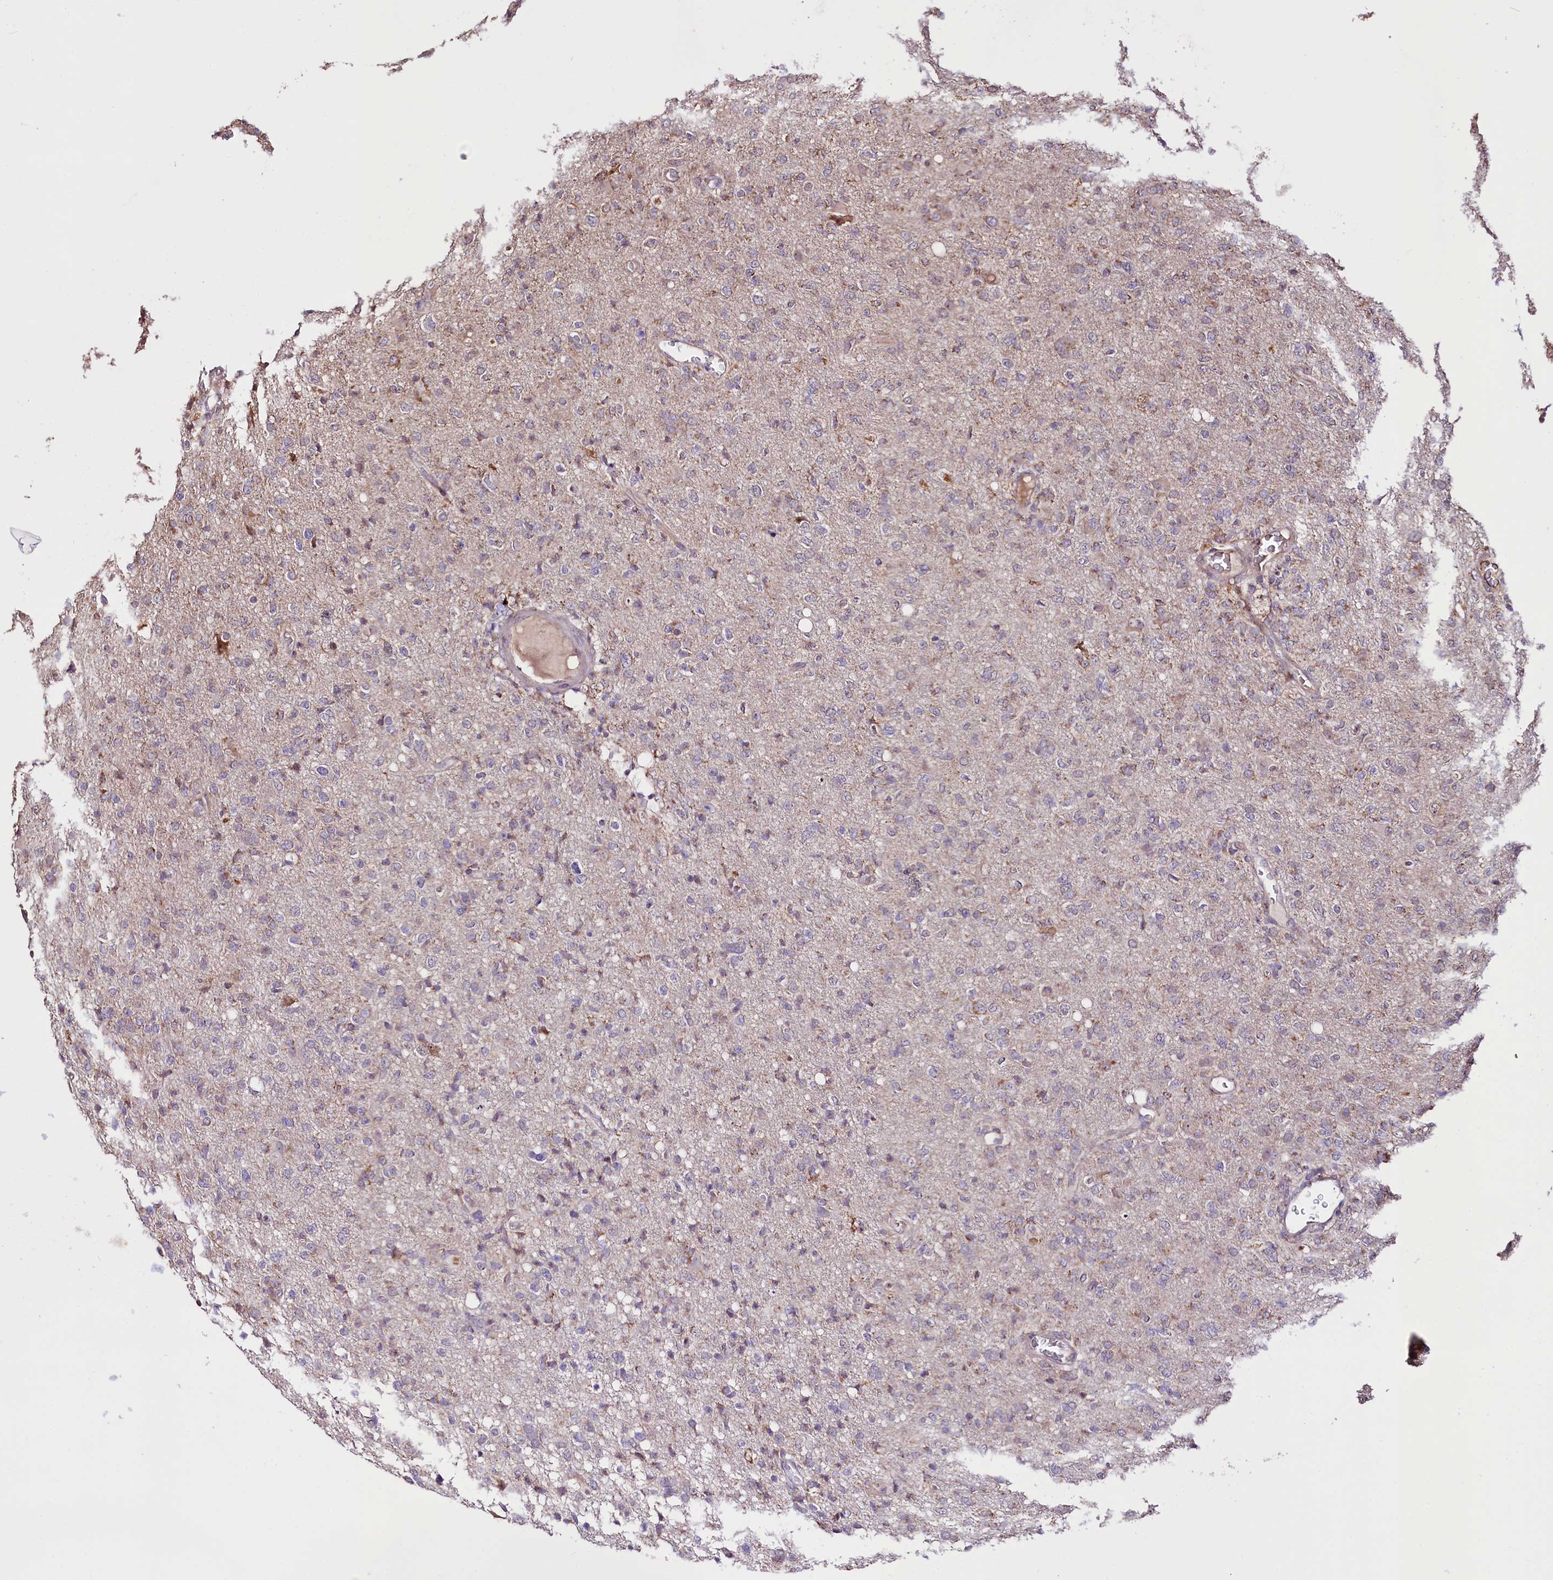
{"staining": {"intensity": "weak", "quantity": "<25%", "location": "cytoplasmic/membranous"}, "tissue": "glioma", "cell_type": "Tumor cells", "image_type": "cancer", "snomed": [{"axis": "morphology", "description": "Glioma, malignant, High grade"}, {"axis": "topography", "description": "Brain"}], "caption": "Tumor cells show no significant staining in glioma. Brightfield microscopy of immunohistochemistry stained with DAB (3,3'-diaminobenzidine) (brown) and hematoxylin (blue), captured at high magnification.", "gene": "ST7", "patient": {"sex": "female", "age": 57}}